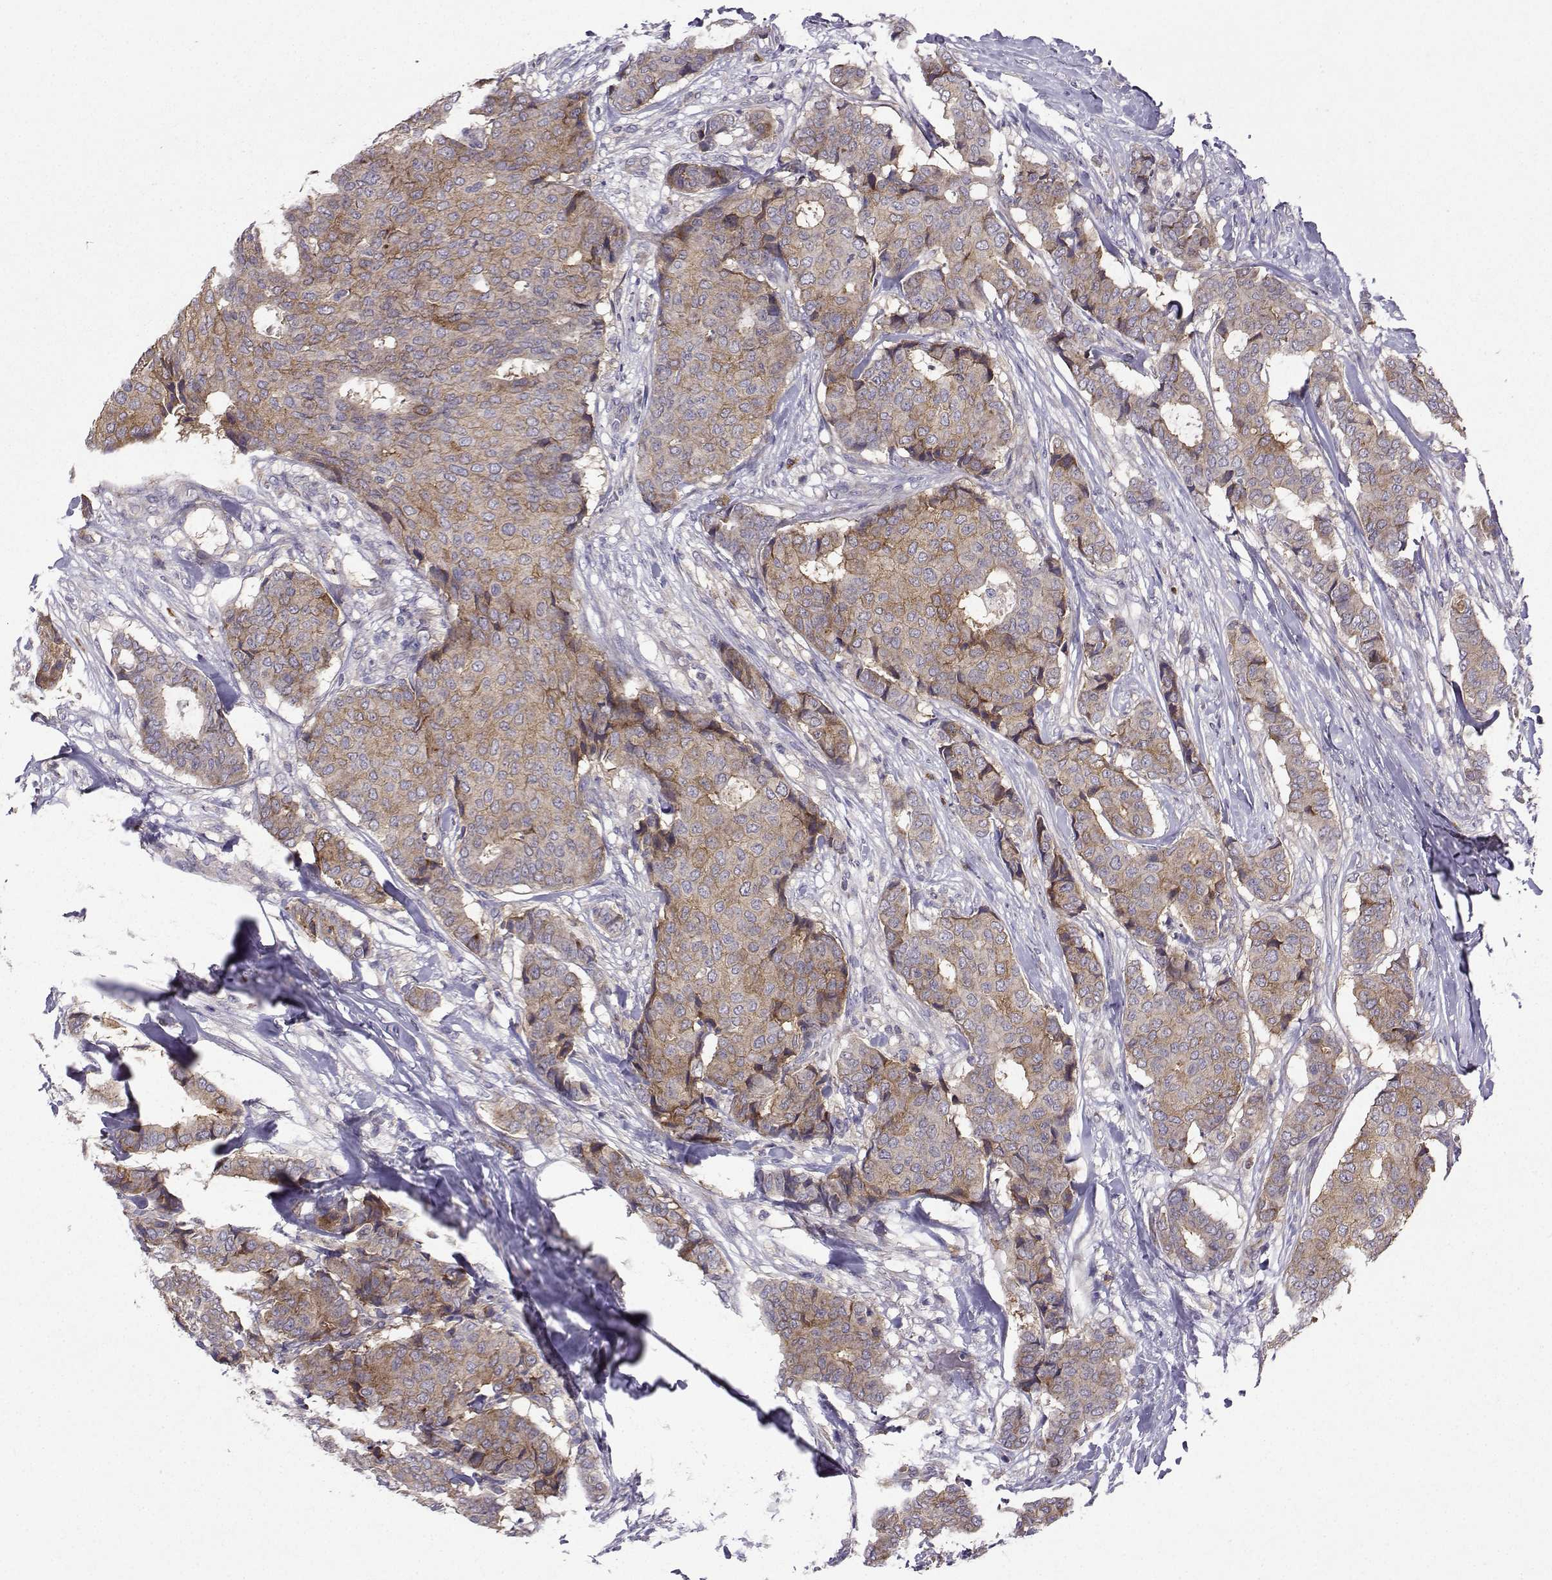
{"staining": {"intensity": "moderate", "quantity": "25%-75%", "location": "cytoplasmic/membranous"}, "tissue": "breast cancer", "cell_type": "Tumor cells", "image_type": "cancer", "snomed": [{"axis": "morphology", "description": "Duct carcinoma"}, {"axis": "topography", "description": "Breast"}], "caption": "Immunohistochemistry of human breast cancer (intraductal carcinoma) shows medium levels of moderate cytoplasmic/membranous expression in approximately 25%-75% of tumor cells. The staining was performed using DAB (3,3'-diaminobenzidine), with brown indicating positive protein expression. Nuclei are stained blue with hematoxylin.", "gene": "STXBP5", "patient": {"sex": "female", "age": 75}}